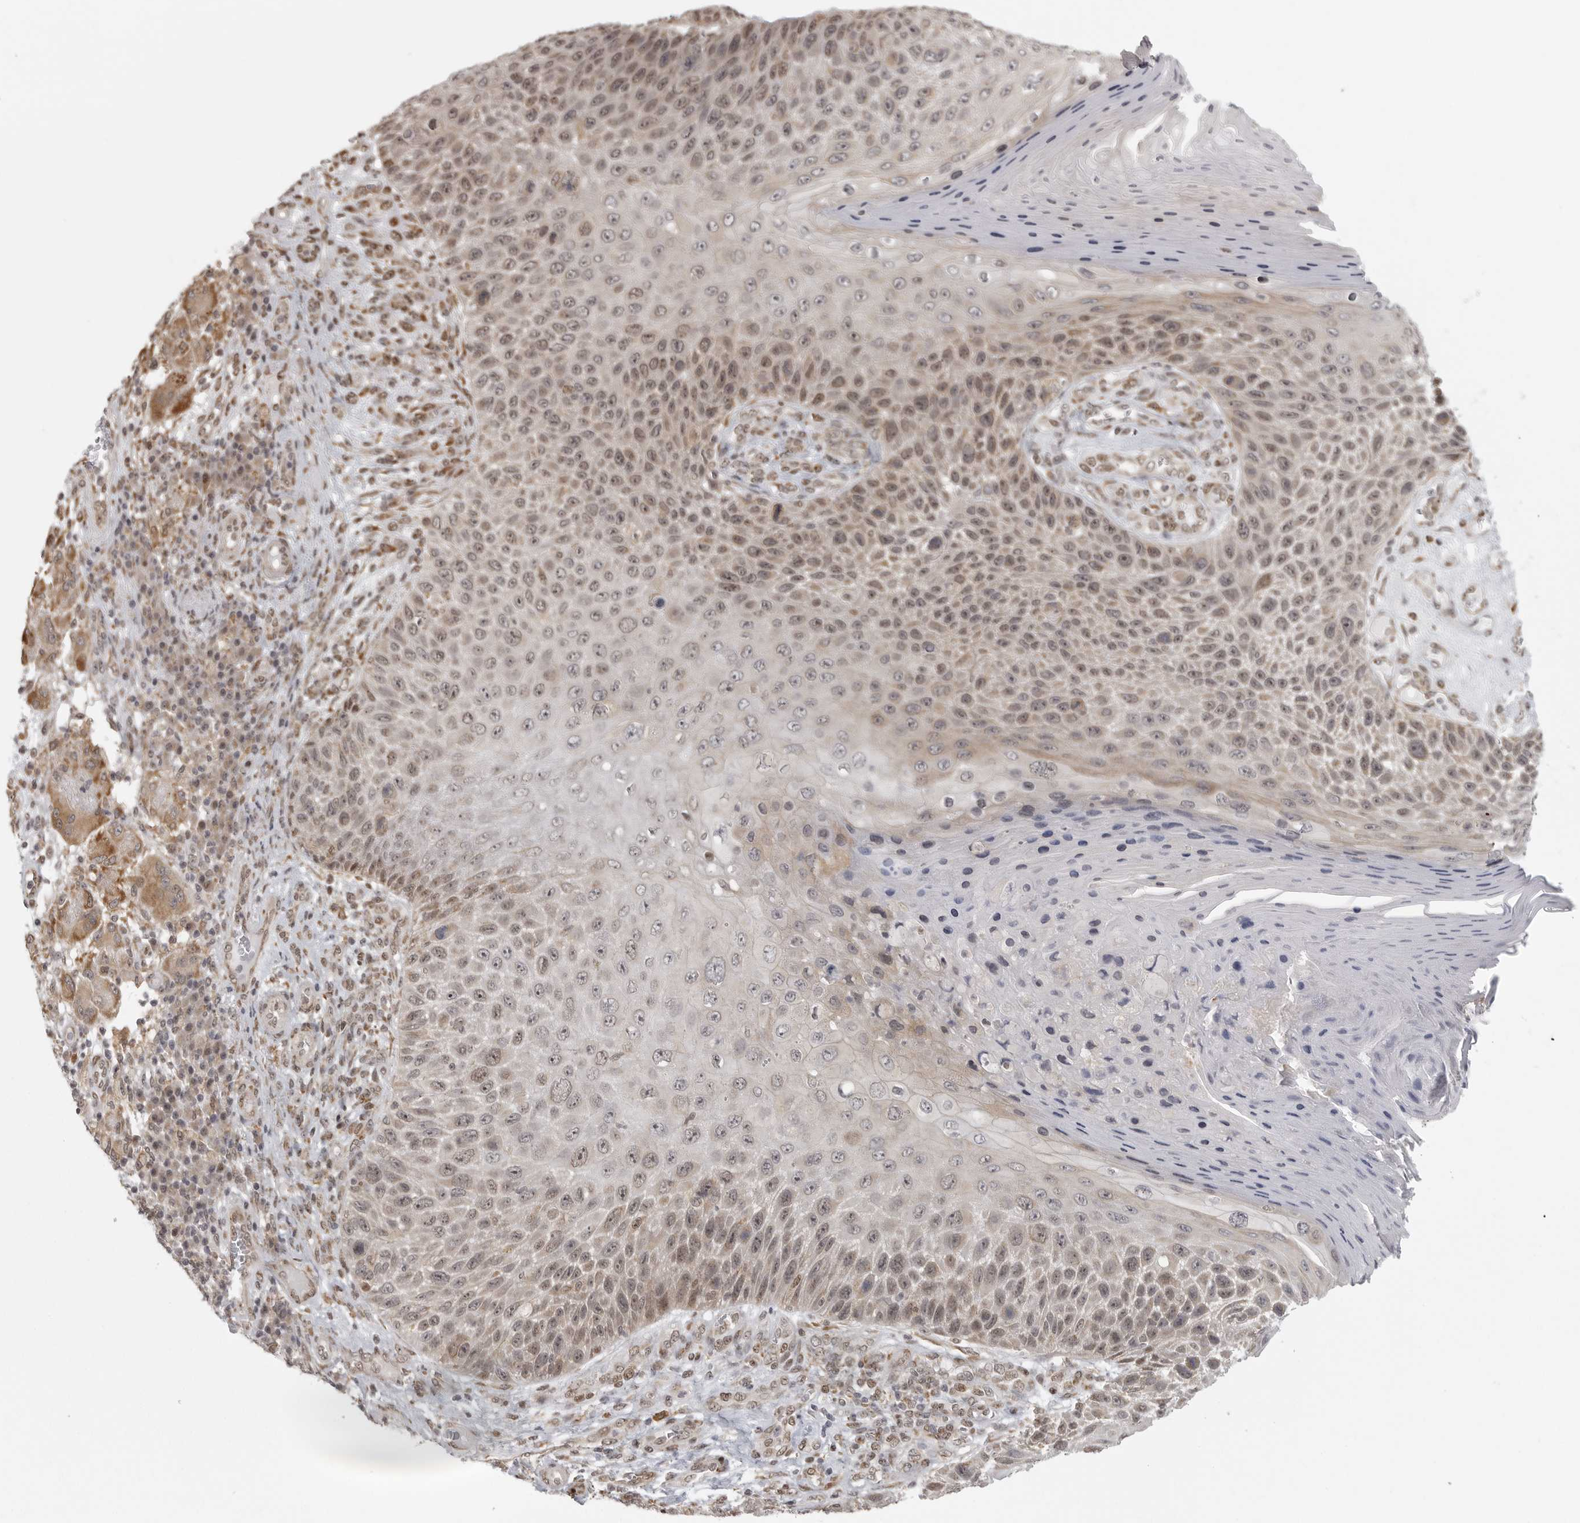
{"staining": {"intensity": "weak", "quantity": ">75%", "location": "nuclear"}, "tissue": "skin cancer", "cell_type": "Tumor cells", "image_type": "cancer", "snomed": [{"axis": "morphology", "description": "Squamous cell carcinoma, NOS"}, {"axis": "topography", "description": "Skin"}], "caption": "The photomicrograph reveals a brown stain indicating the presence of a protein in the nuclear of tumor cells in skin cancer.", "gene": "ISG20L2", "patient": {"sex": "female", "age": 88}}